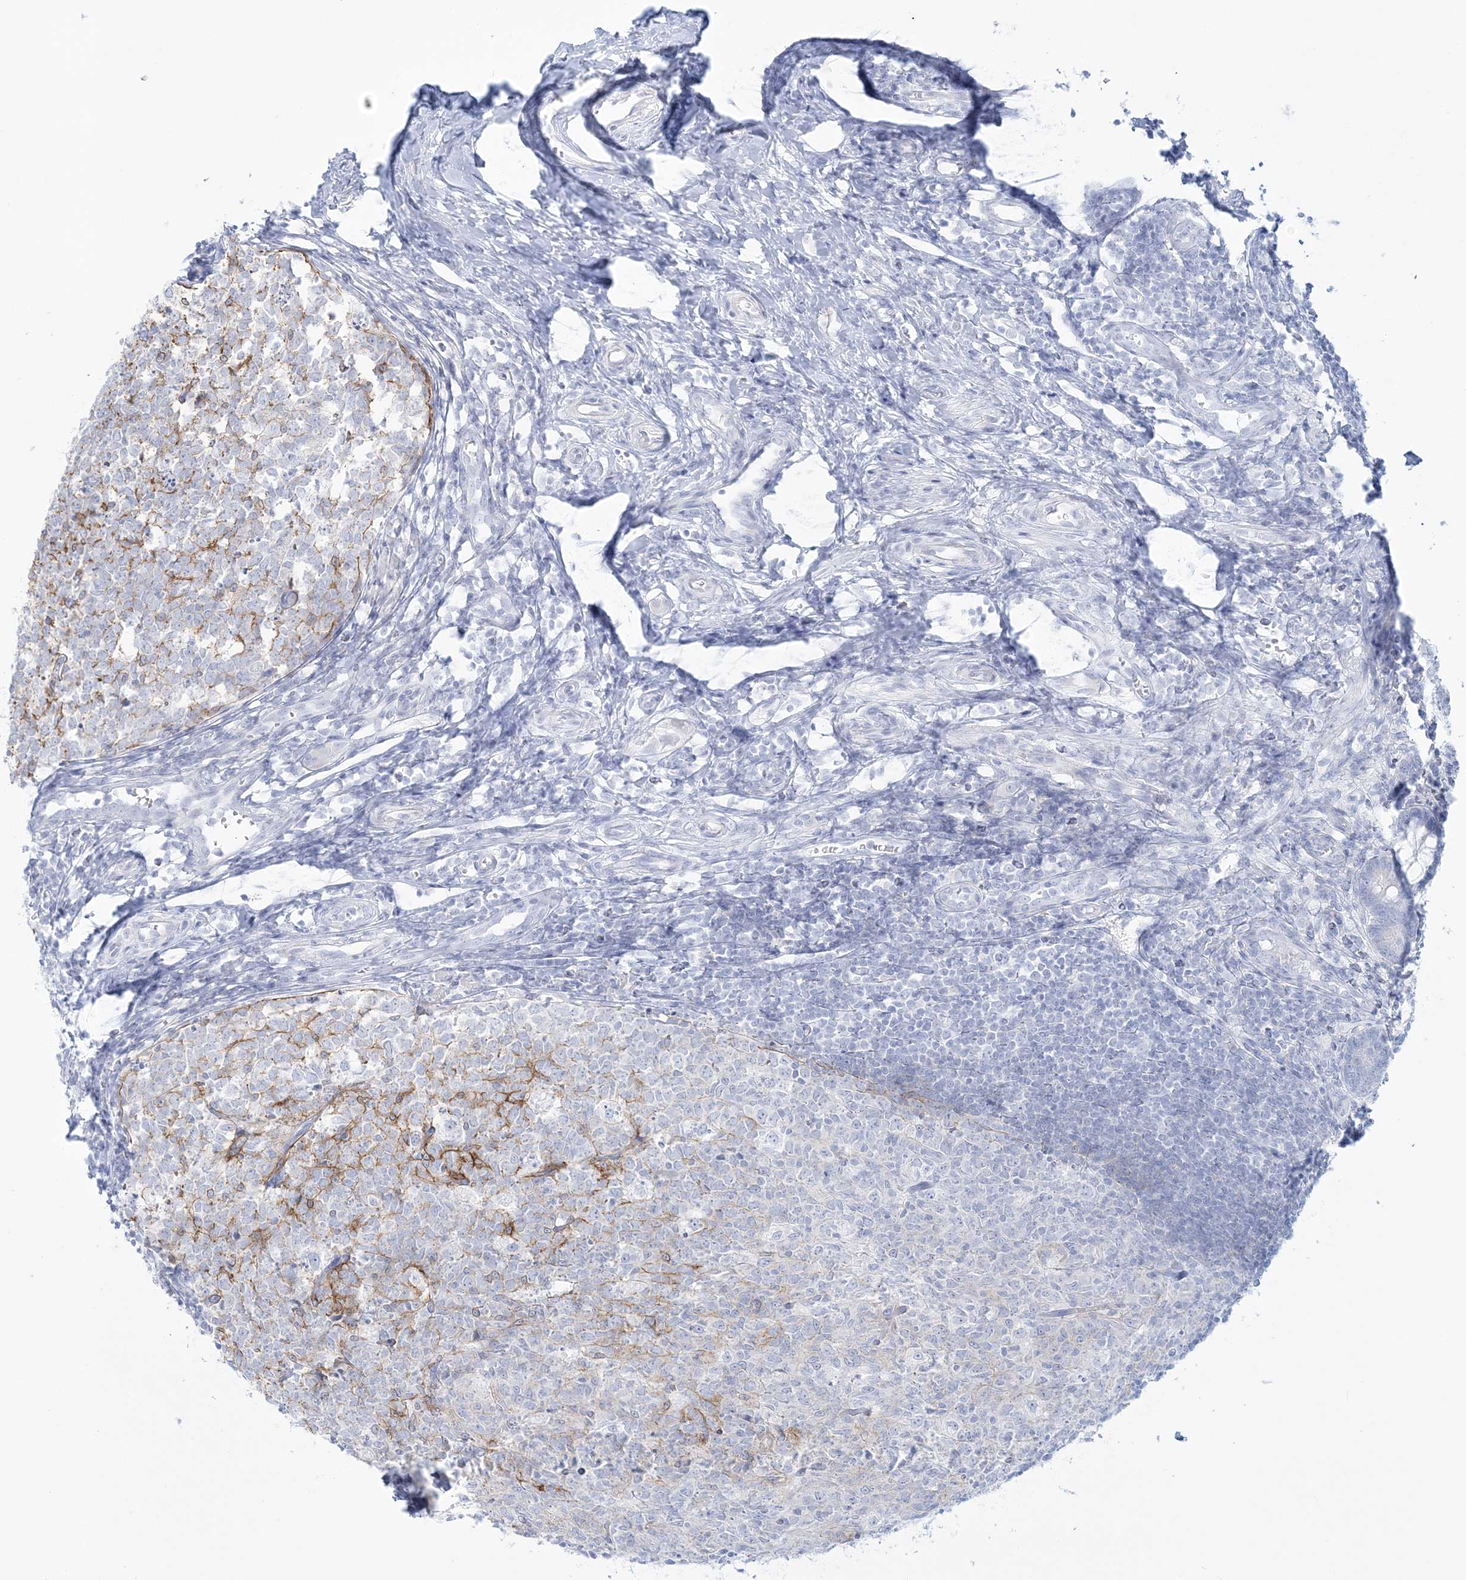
{"staining": {"intensity": "weak", "quantity": "<25%", "location": "cytoplasmic/membranous"}, "tissue": "appendix", "cell_type": "Glandular cells", "image_type": "normal", "snomed": [{"axis": "morphology", "description": "Normal tissue, NOS"}, {"axis": "topography", "description": "Appendix"}], "caption": "The IHC micrograph has no significant expression in glandular cells of appendix.", "gene": "ADGB", "patient": {"sex": "male", "age": 14}}